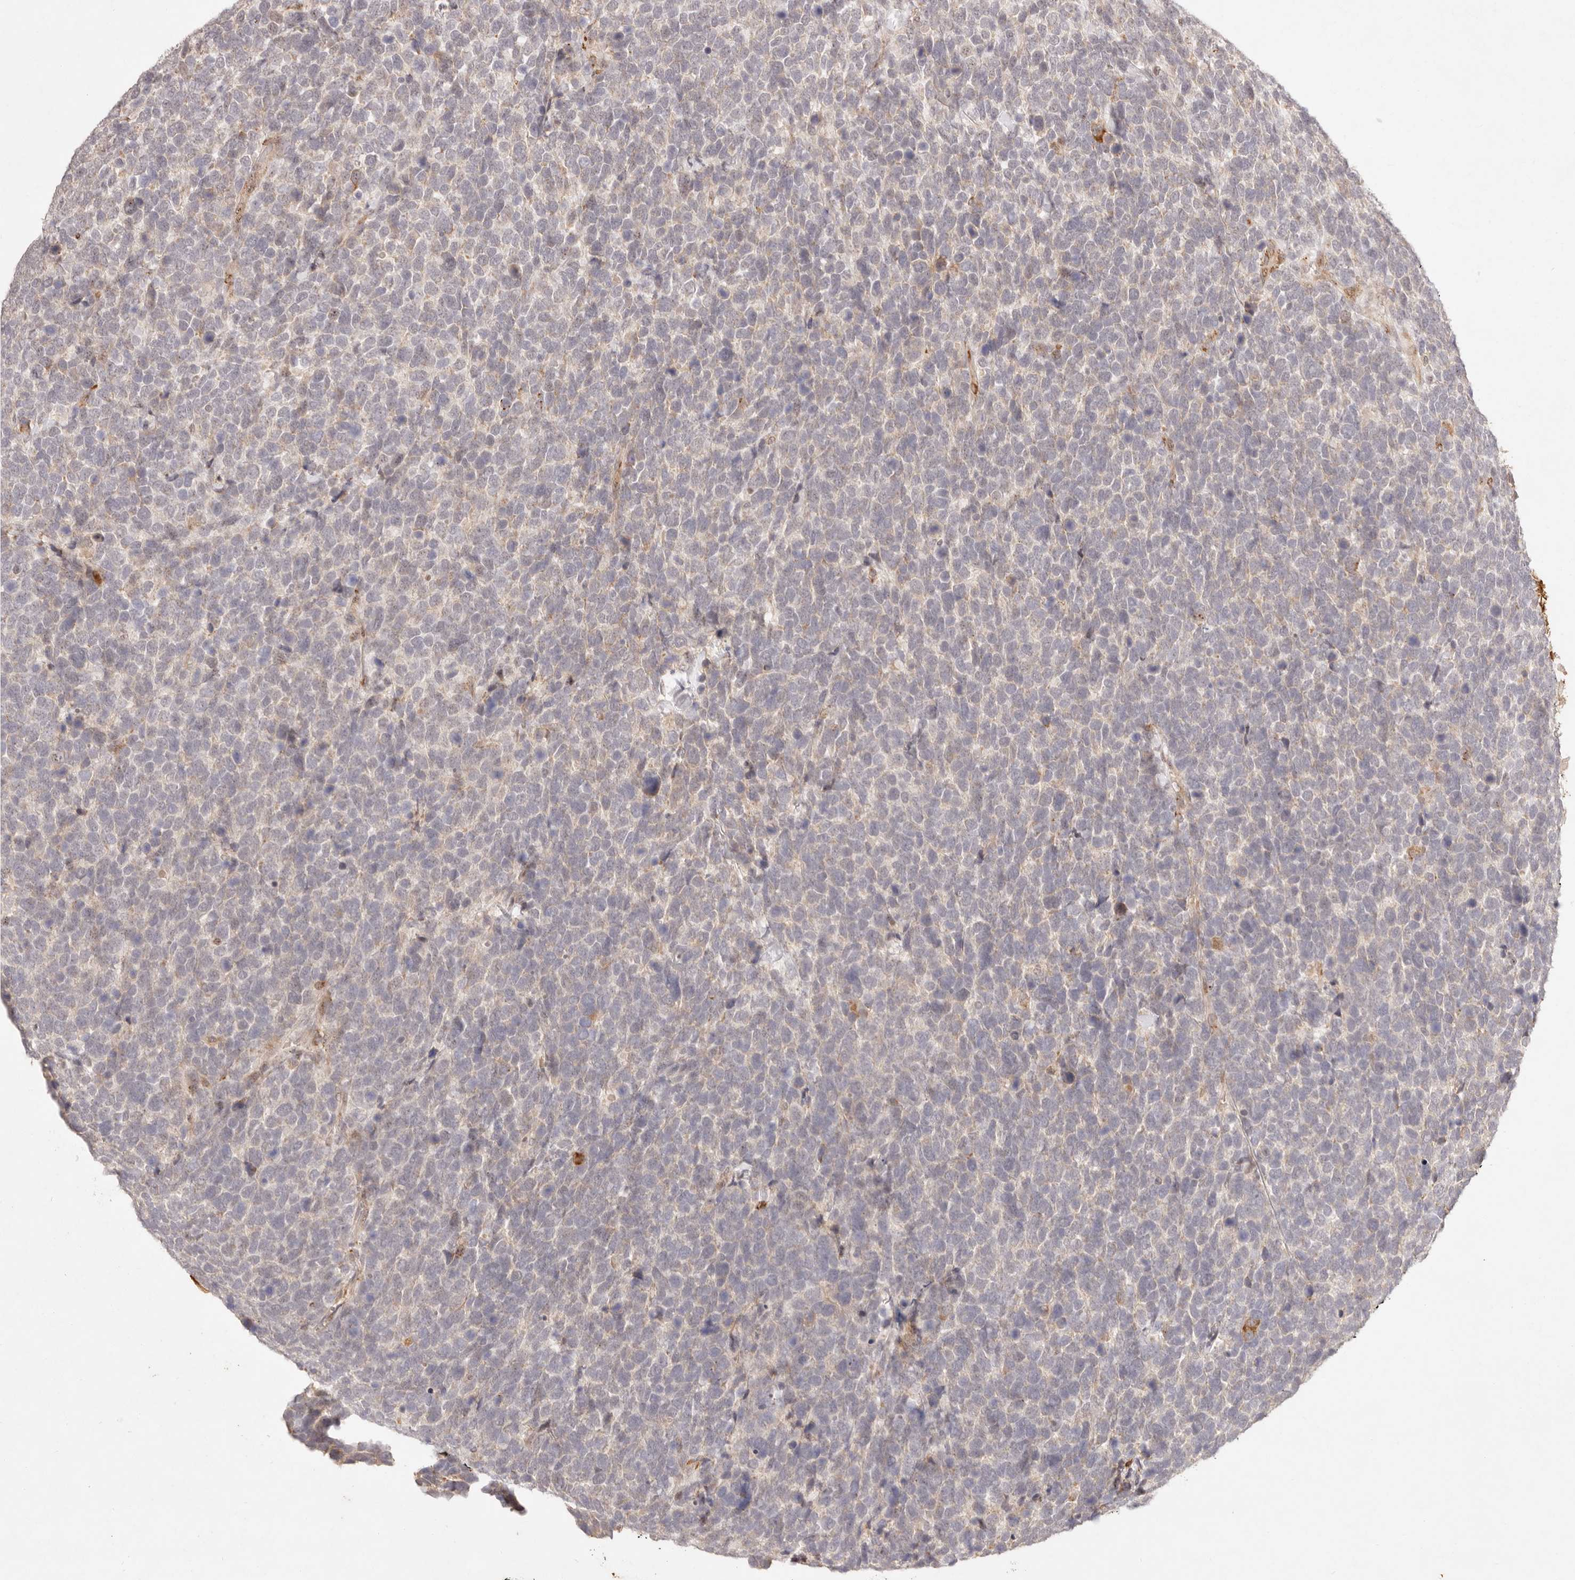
{"staining": {"intensity": "moderate", "quantity": "<25%", "location": "cytoplasmic/membranous"}, "tissue": "urothelial cancer", "cell_type": "Tumor cells", "image_type": "cancer", "snomed": [{"axis": "morphology", "description": "Urothelial carcinoma, High grade"}, {"axis": "topography", "description": "Urinary bladder"}], "caption": "IHC staining of urothelial cancer, which reveals low levels of moderate cytoplasmic/membranous positivity in approximately <25% of tumor cells indicating moderate cytoplasmic/membranous protein expression. The staining was performed using DAB (brown) for protein detection and nuclei were counterstained in hematoxylin (blue).", "gene": "C1orf127", "patient": {"sex": "female", "age": 80}}